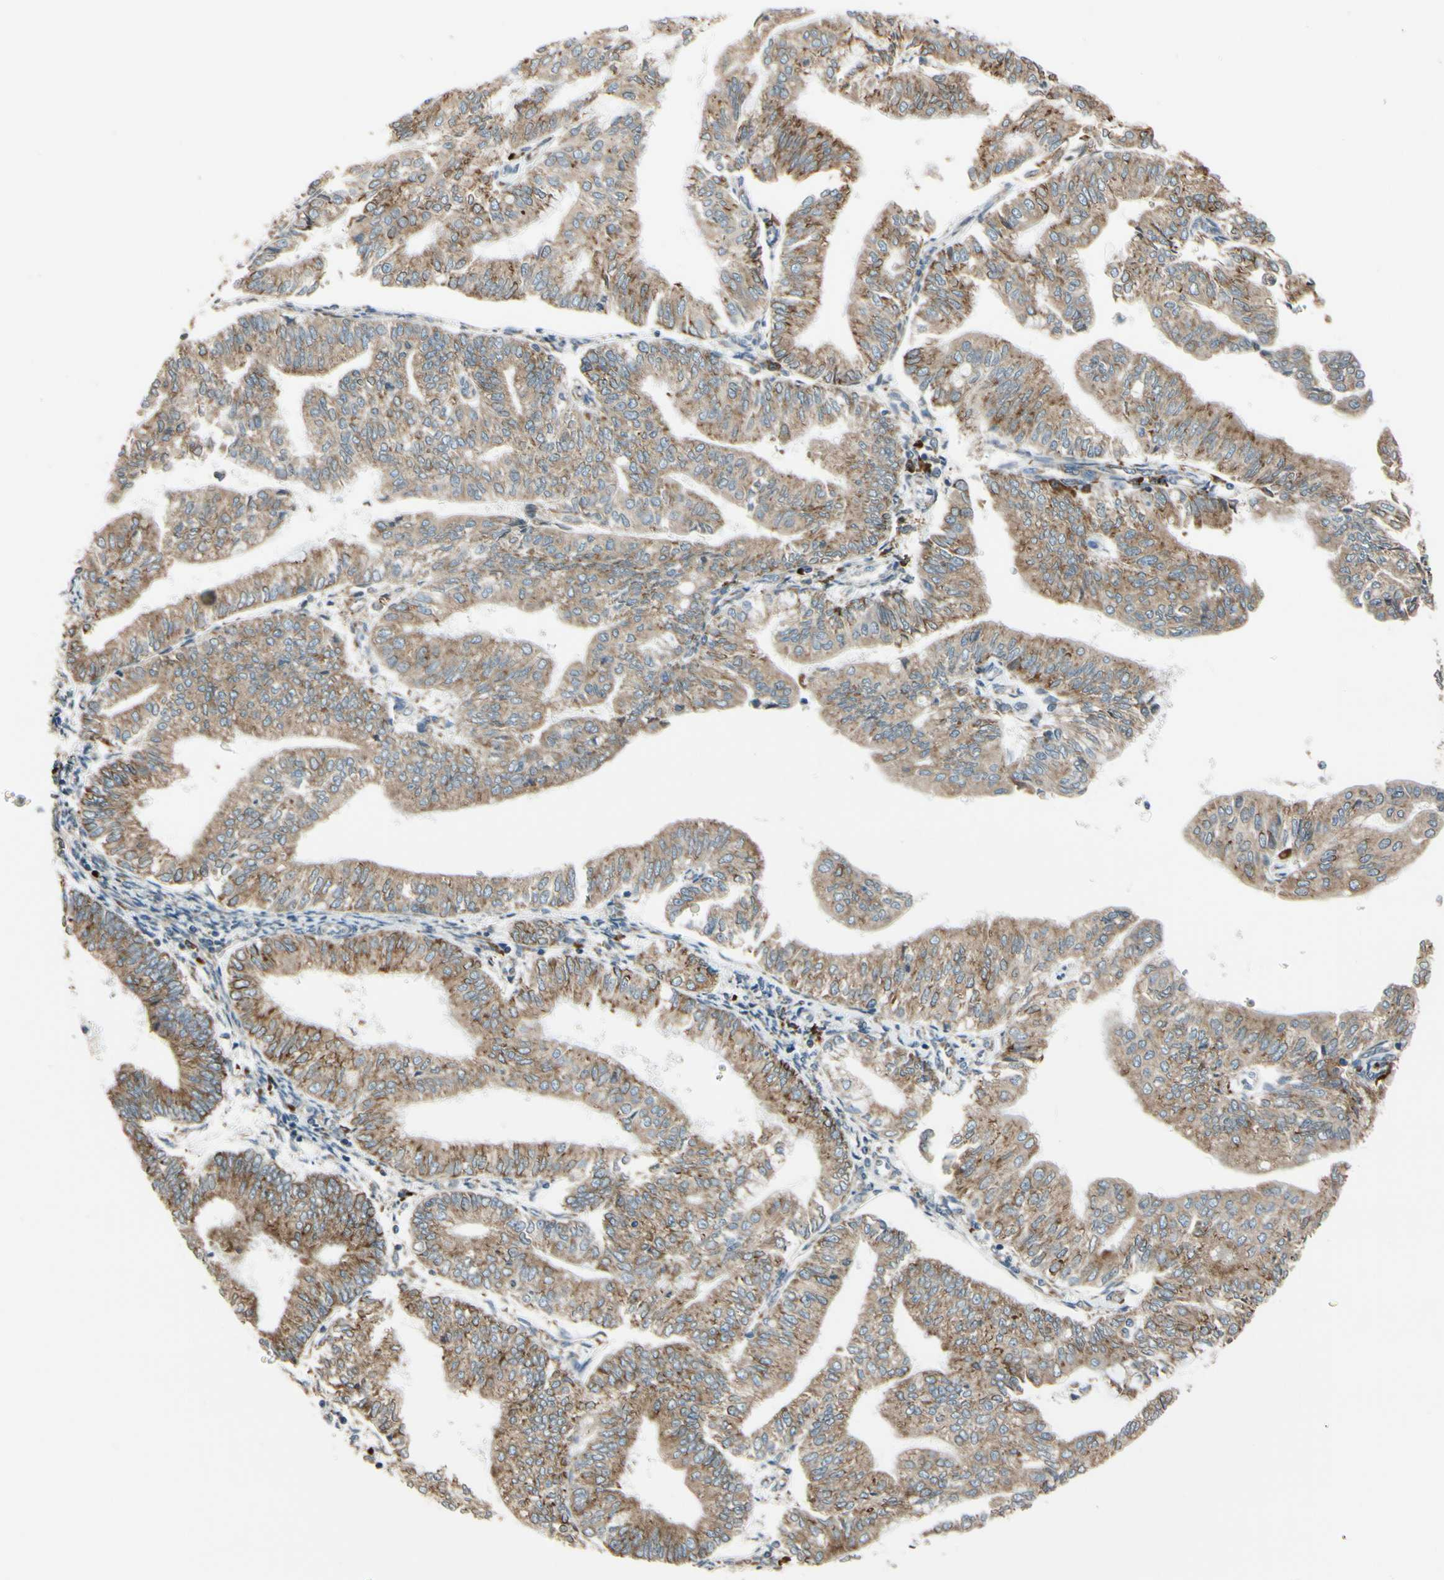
{"staining": {"intensity": "moderate", "quantity": ">75%", "location": "cytoplasmic/membranous"}, "tissue": "endometrial cancer", "cell_type": "Tumor cells", "image_type": "cancer", "snomed": [{"axis": "morphology", "description": "Adenocarcinoma, NOS"}, {"axis": "topography", "description": "Endometrium"}], "caption": "This micrograph reveals immunohistochemistry (IHC) staining of human endometrial cancer, with medium moderate cytoplasmic/membranous positivity in approximately >75% of tumor cells.", "gene": "RPN2", "patient": {"sex": "female", "age": 59}}